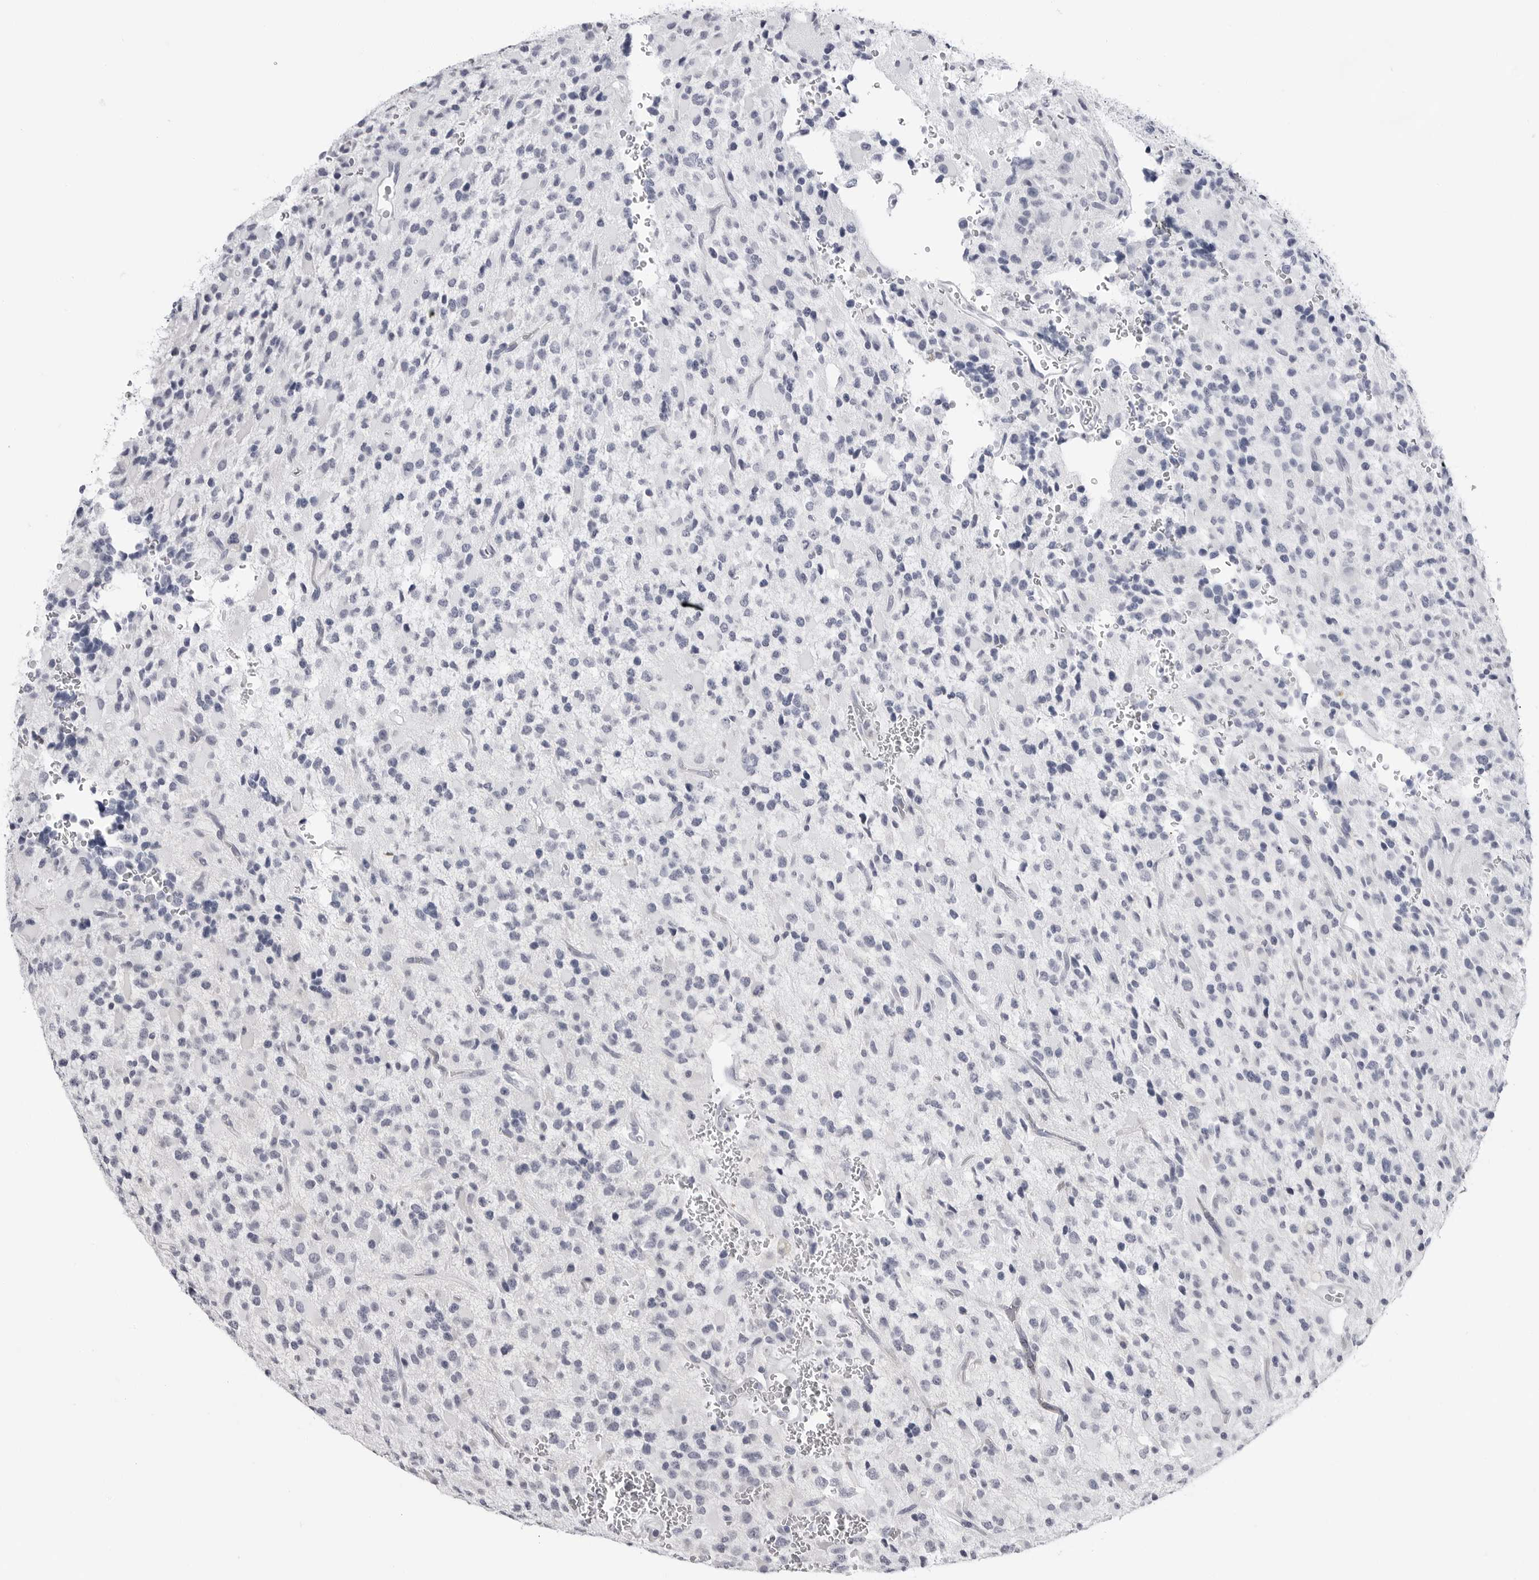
{"staining": {"intensity": "negative", "quantity": "none", "location": "none"}, "tissue": "glioma", "cell_type": "Tumor cells", "image_type": "cancer", "snomed": [{"axis": "morphology", "description": "Glioma, malignant, High grade"}, {"axis": "topography", "description": "Brain"}], "caption": "High power microscopy image of an immunohistochemistry (IHC) image of high-grade glioma (malignant), revealing no significant positivity in tumor cells.", "gene": "PGA3", "patient": {"sex": "male", "age": 34}}